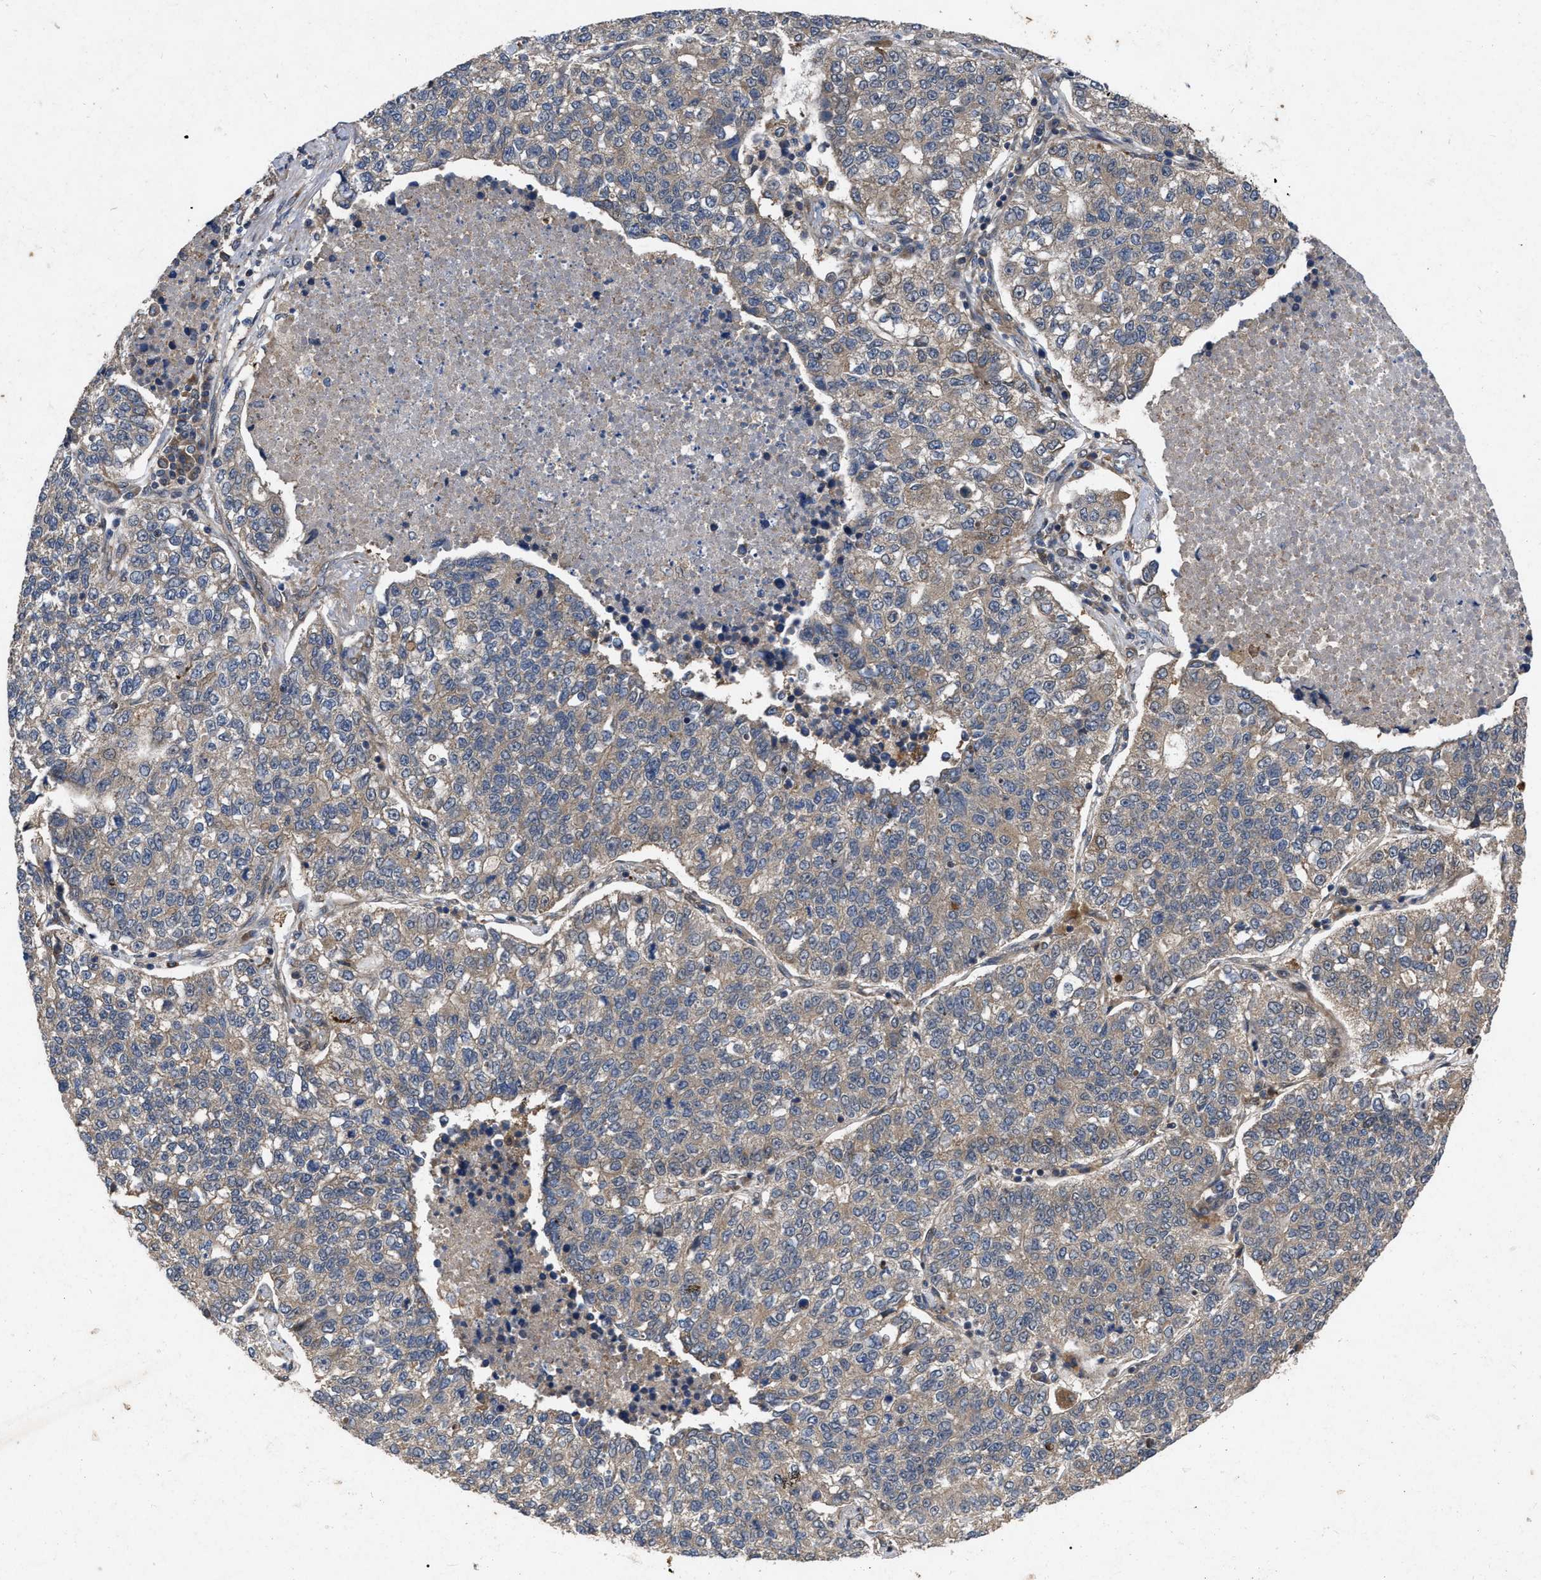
{"staining": {"intensity": "weak", "quantity": ">75%", "location": "cytoplasmic/membranous"}, "tissue": "lung cancer", "cell_type": "Tumor cells", "image_type": "cancer", "snomed": [{"axis": "morphology", "description": "Adenocarcinoma, NOS"}, {"axis": "topography", "description": "Lung"}], "caption": "Lung adenocarcinoma tissue reveals weak cytoplasmic/membranous expression in approximately >75% of tumor cells, visualized by immunohistochemistry.", "gene": "CDKN2C", "patient": {"sex": "male", "age": 49}}